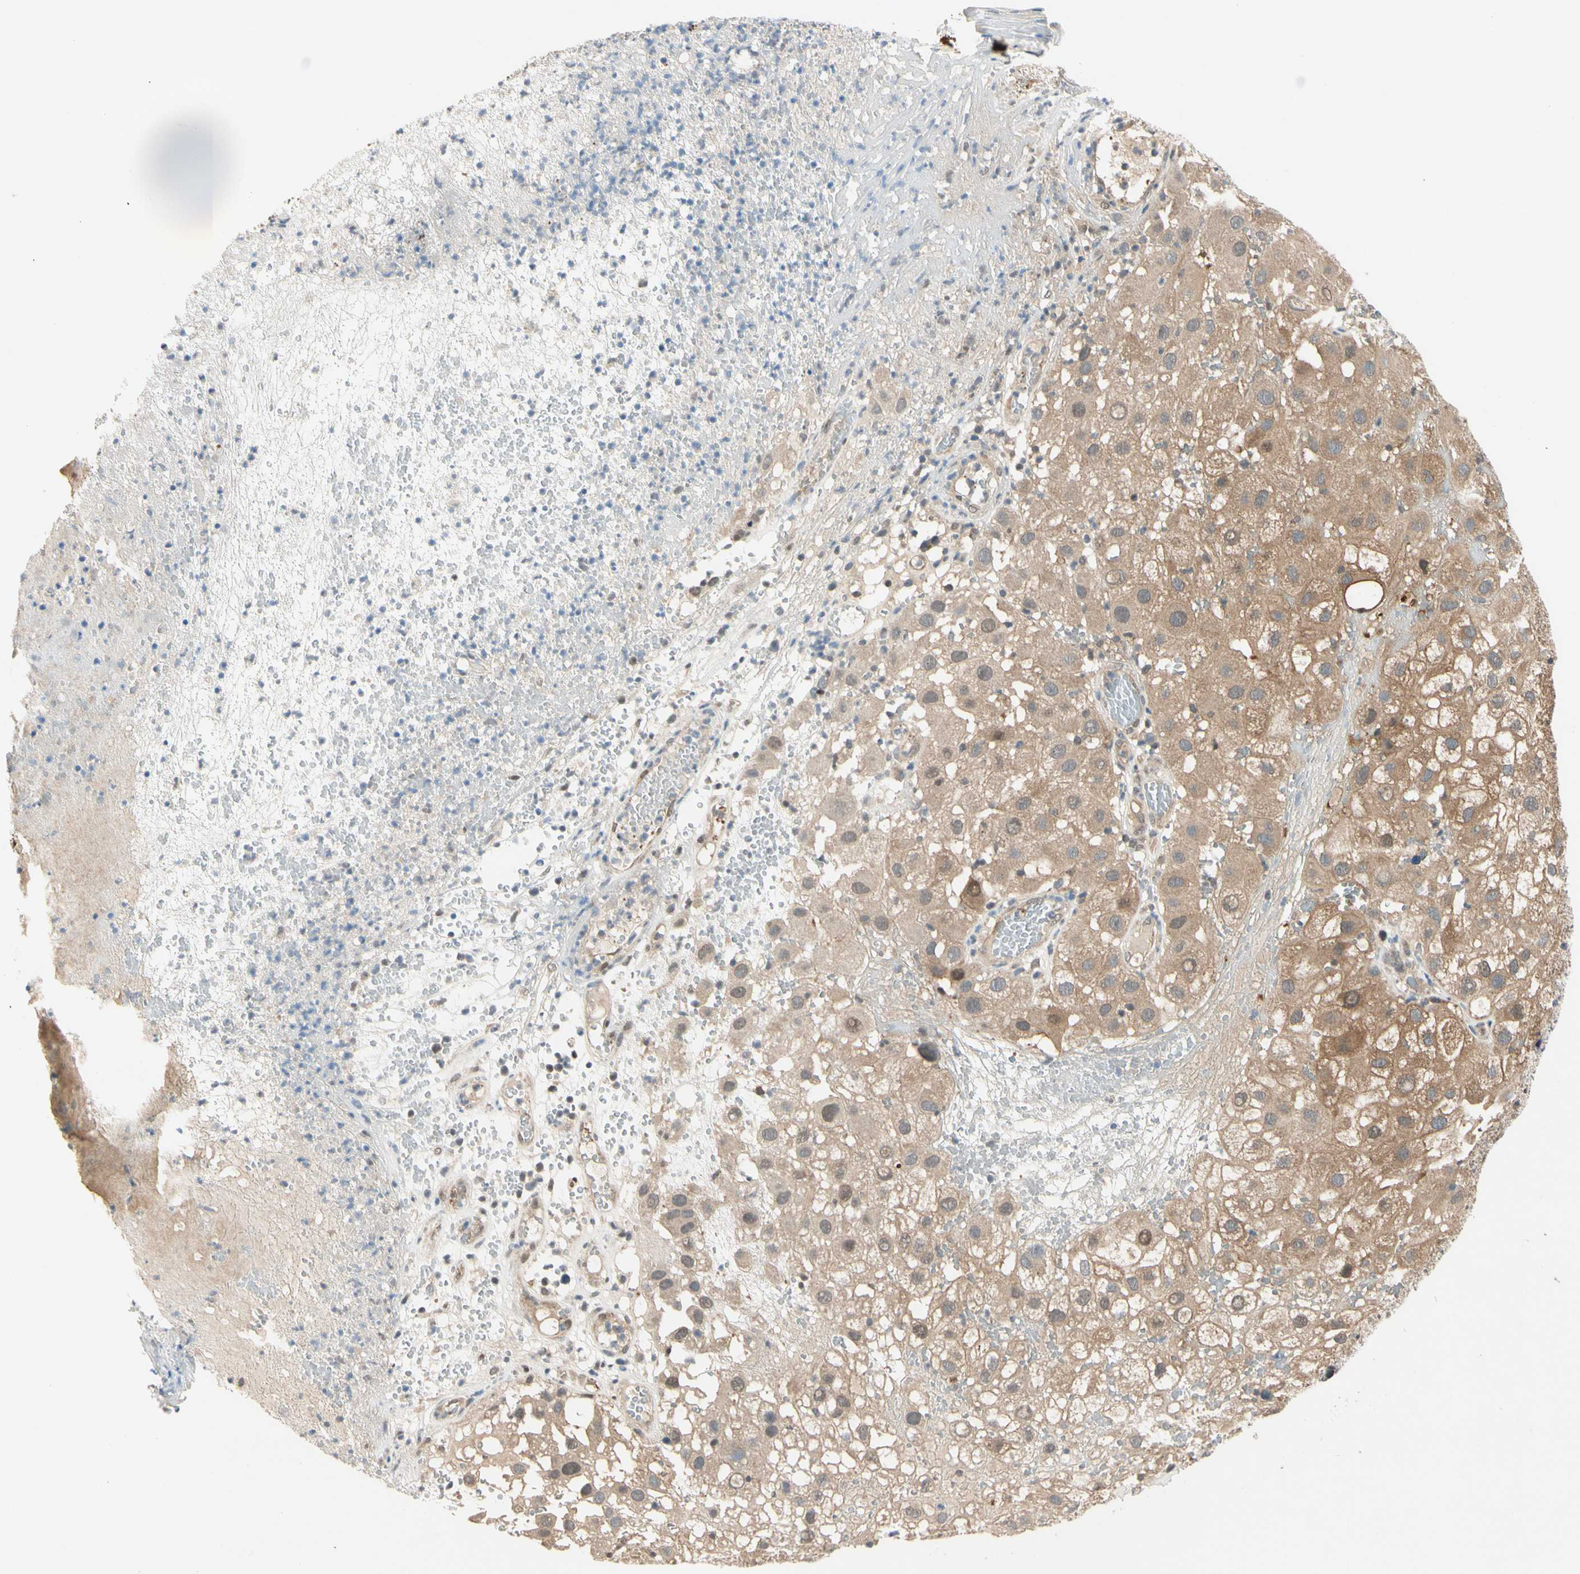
{"staining": {"intensity": "moderate", "quantity": ">75%", "location": "cytoplasmic/membranous"}, "tissue": "melanoma", "cell_type": "Tumor cells", "image_type": "cancer", "snomed": [{"axis": "morphology", "description": "Malignant melanoma, NOS"}, {"axis": "topography", "description": "Skin"}], "caption": "Immunohistochemistry (IHC) histopathology image of neoplastic tissue: melanoma stained using immunohistochemistry exhibits medium levels of moderate protein expression localized specifically in the cytoplasmic/membranous of tumor cells, appearing as a cytoplasmic/membranous brown color.", "gene": "RASGRF1", "patient": {"sex": "female", "age": 81}}